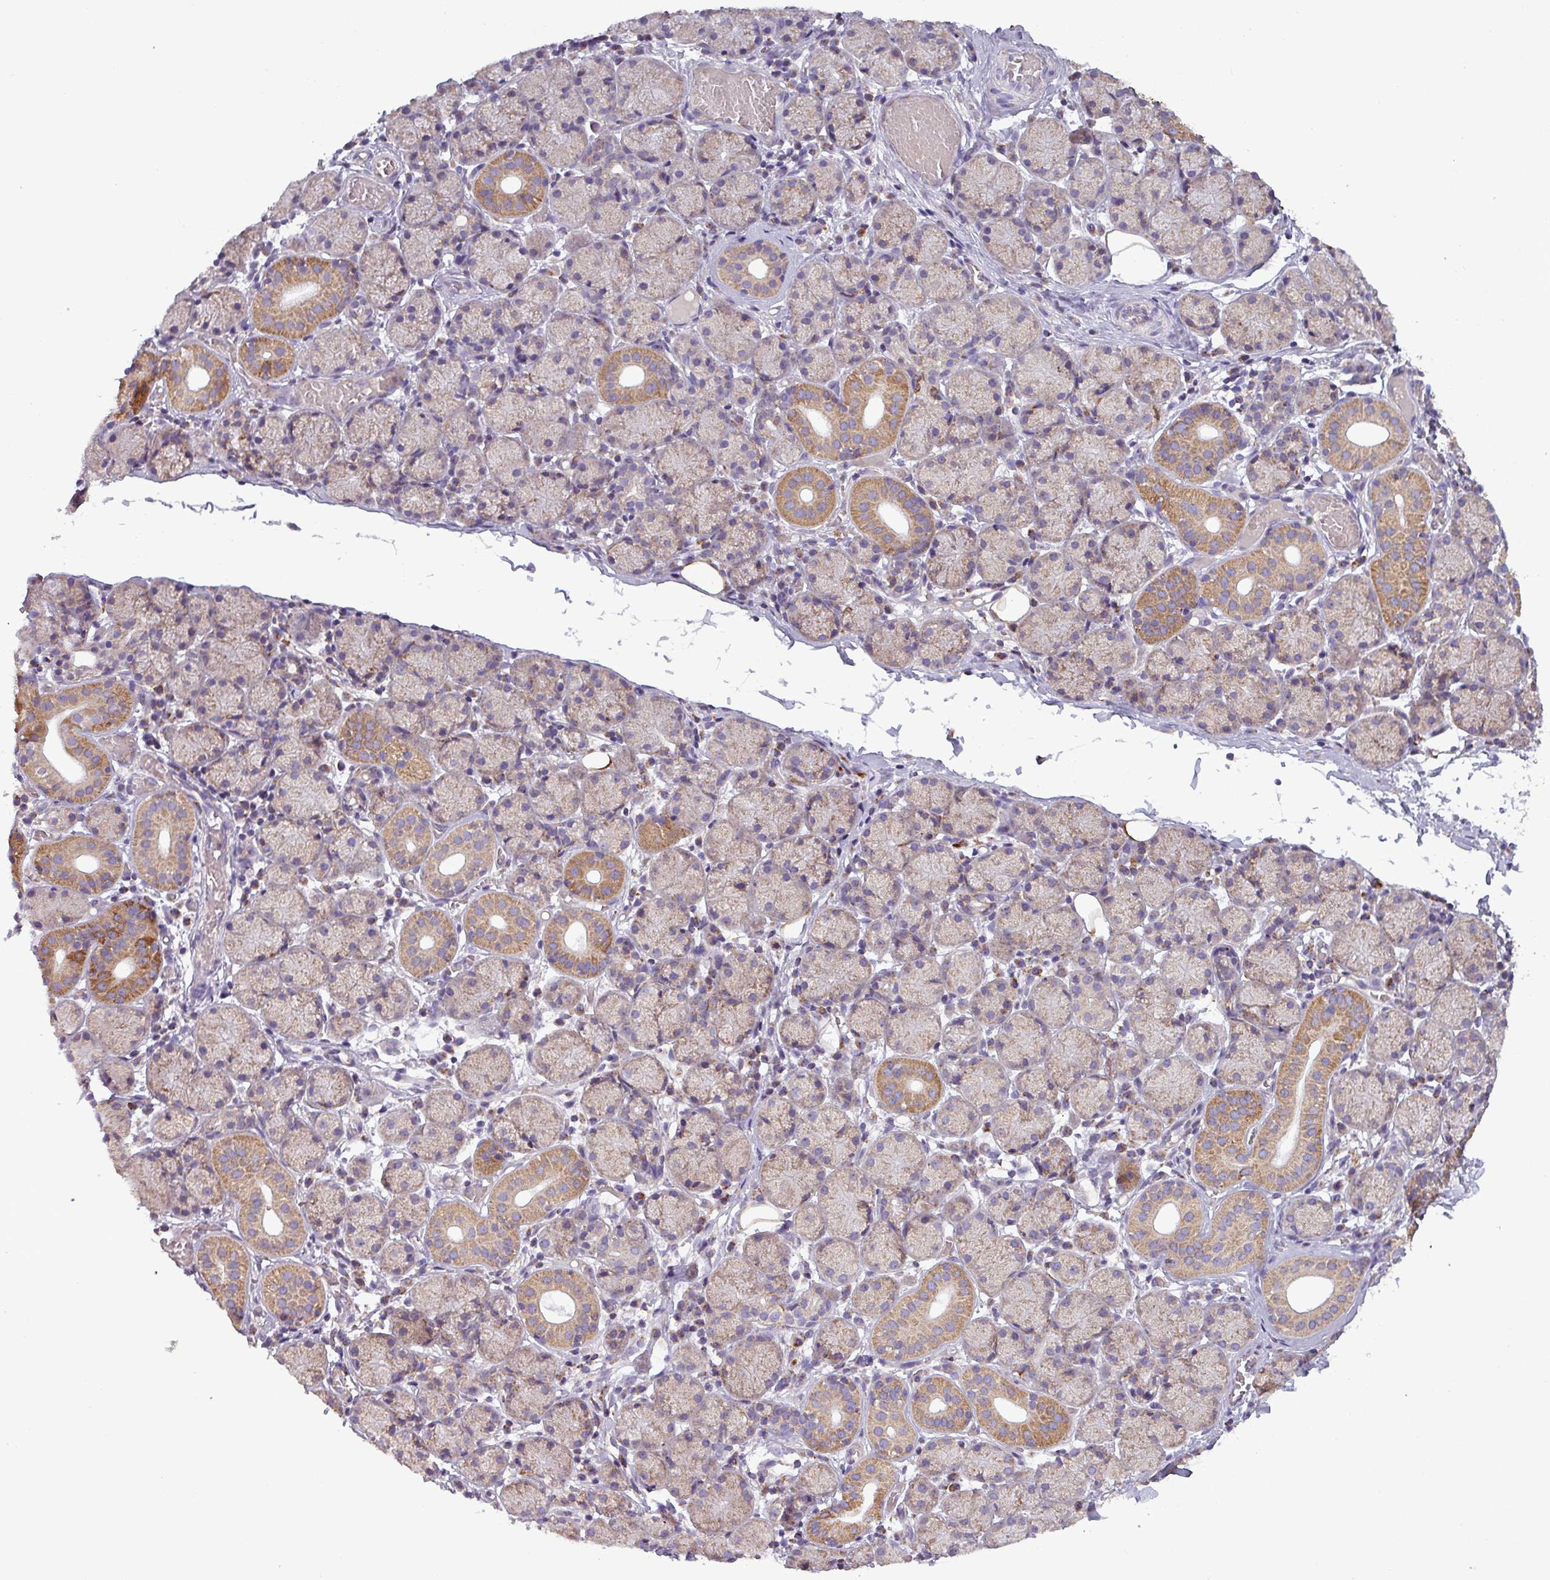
{"staining": {"intensity": "moderate", "quantity": "25%-75%", "location": "cytoplasmic/membranous"}, "tissue": "salivary gland", "cell_type": "Glandular cells", "image_type": "normal", "snomed": [{"axis": "morphology", "description": "Normal tissue, NOS"}, {"axis": "topography", "description": "Salivary gland"}], "caption": "Immunohistochemical staining of normal human salivary gland displays 25%-75% levels of moderate cytoplasmic/membranous protein positivity in about 25%-75% of glandular cells.", "gene": "PNMA6A", "patient": {"sex": "female", "age": 24}}